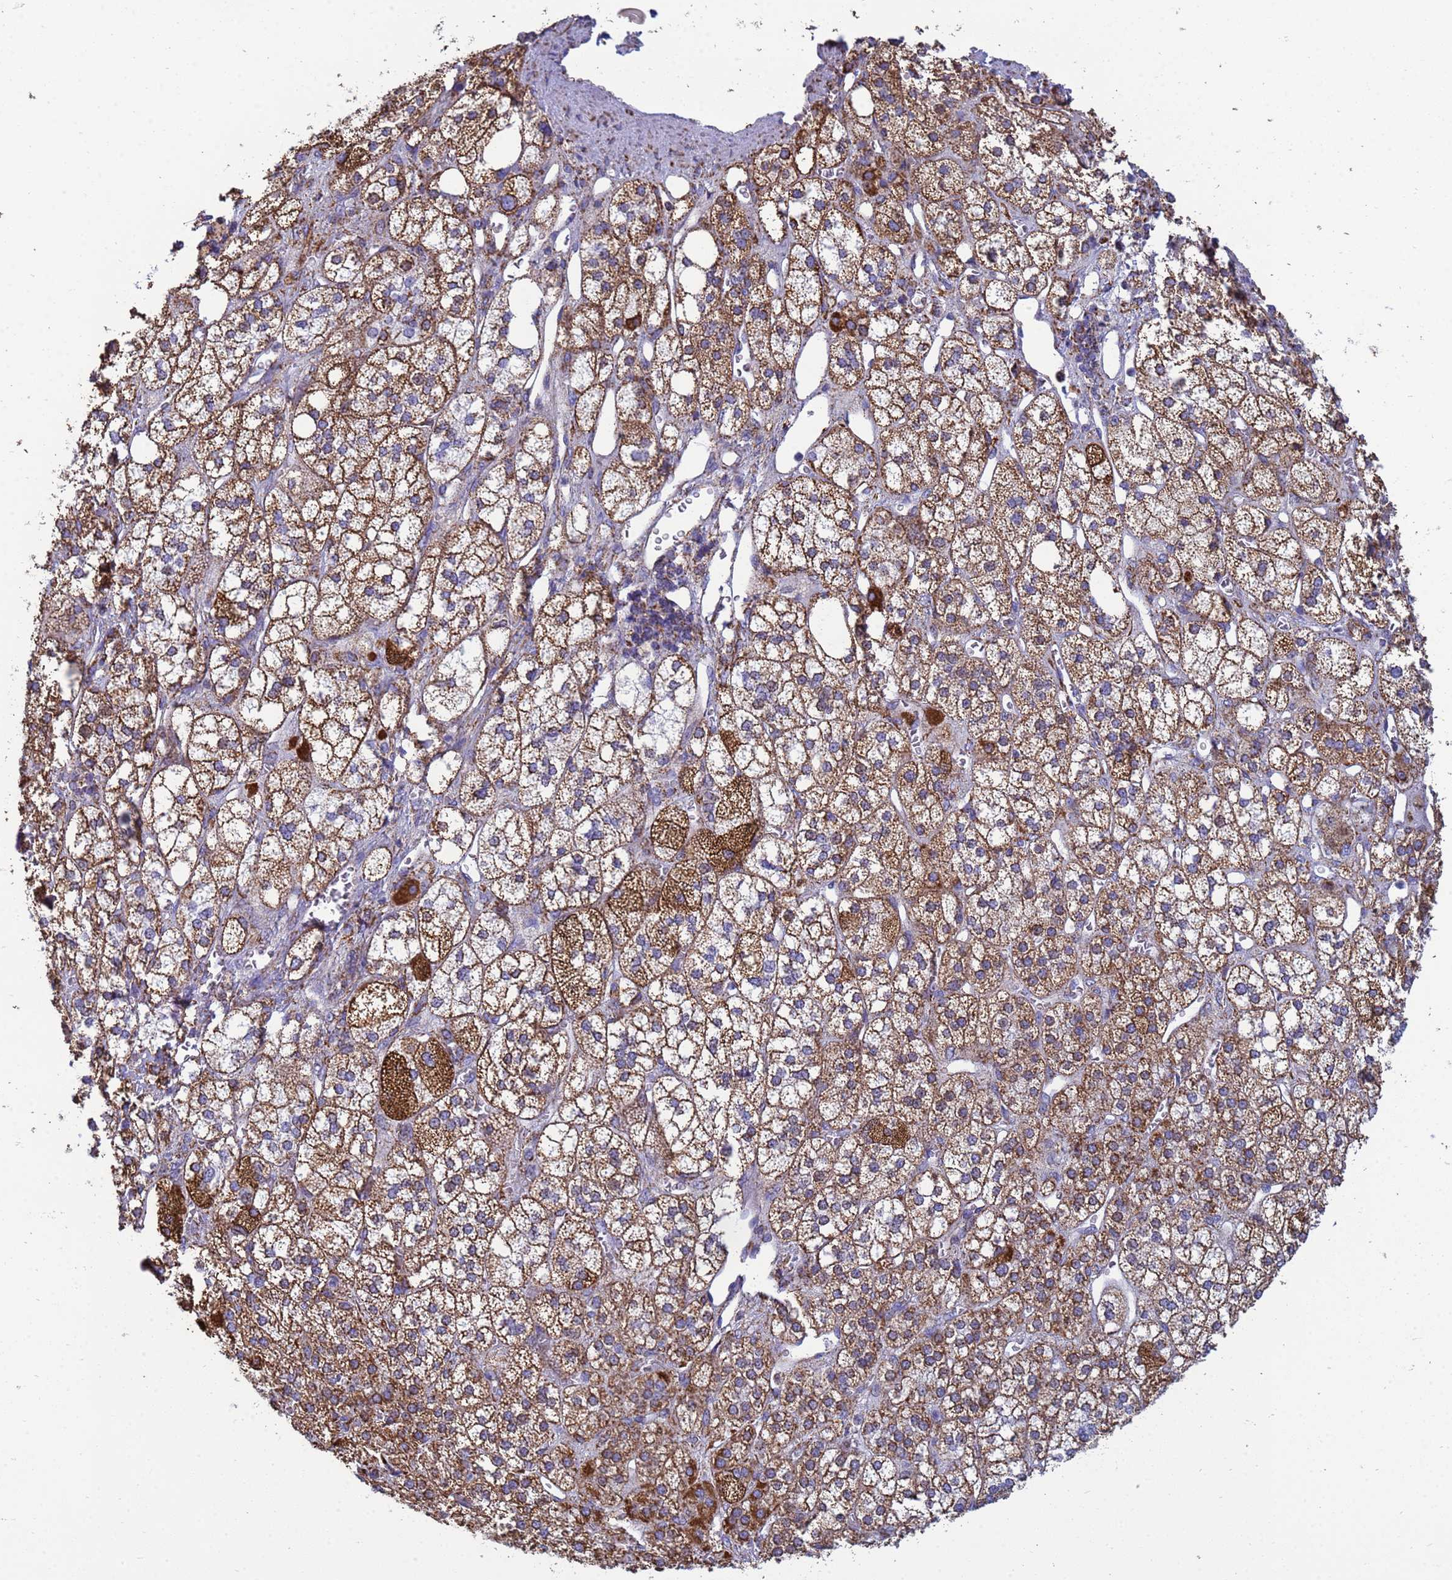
{"staining": {"intensity": "strong", "quantity": ">75%", "location": "cytoplasmic/membranous"}, "tissue": "adrenal gland", "cell_type": "Glandular cells", "image_type": "normal", "snomed": [{"axis": "morphology", "description": "Normal tissue, NOS"}, {"axis": "topography", "description": "Adrenal gland"}], "caption": "IHC of normal human adrenal gland demonstrates high levels of strong cytoplasmic/membranous expression in approximately >75% of glandular cells. (DAB (3,3'-diaminobenzidine) IHC, brown staining for protein, blue staining for nuclei).", "gene": "COQ4", "patient": {"sex": "male", "age": 61}}